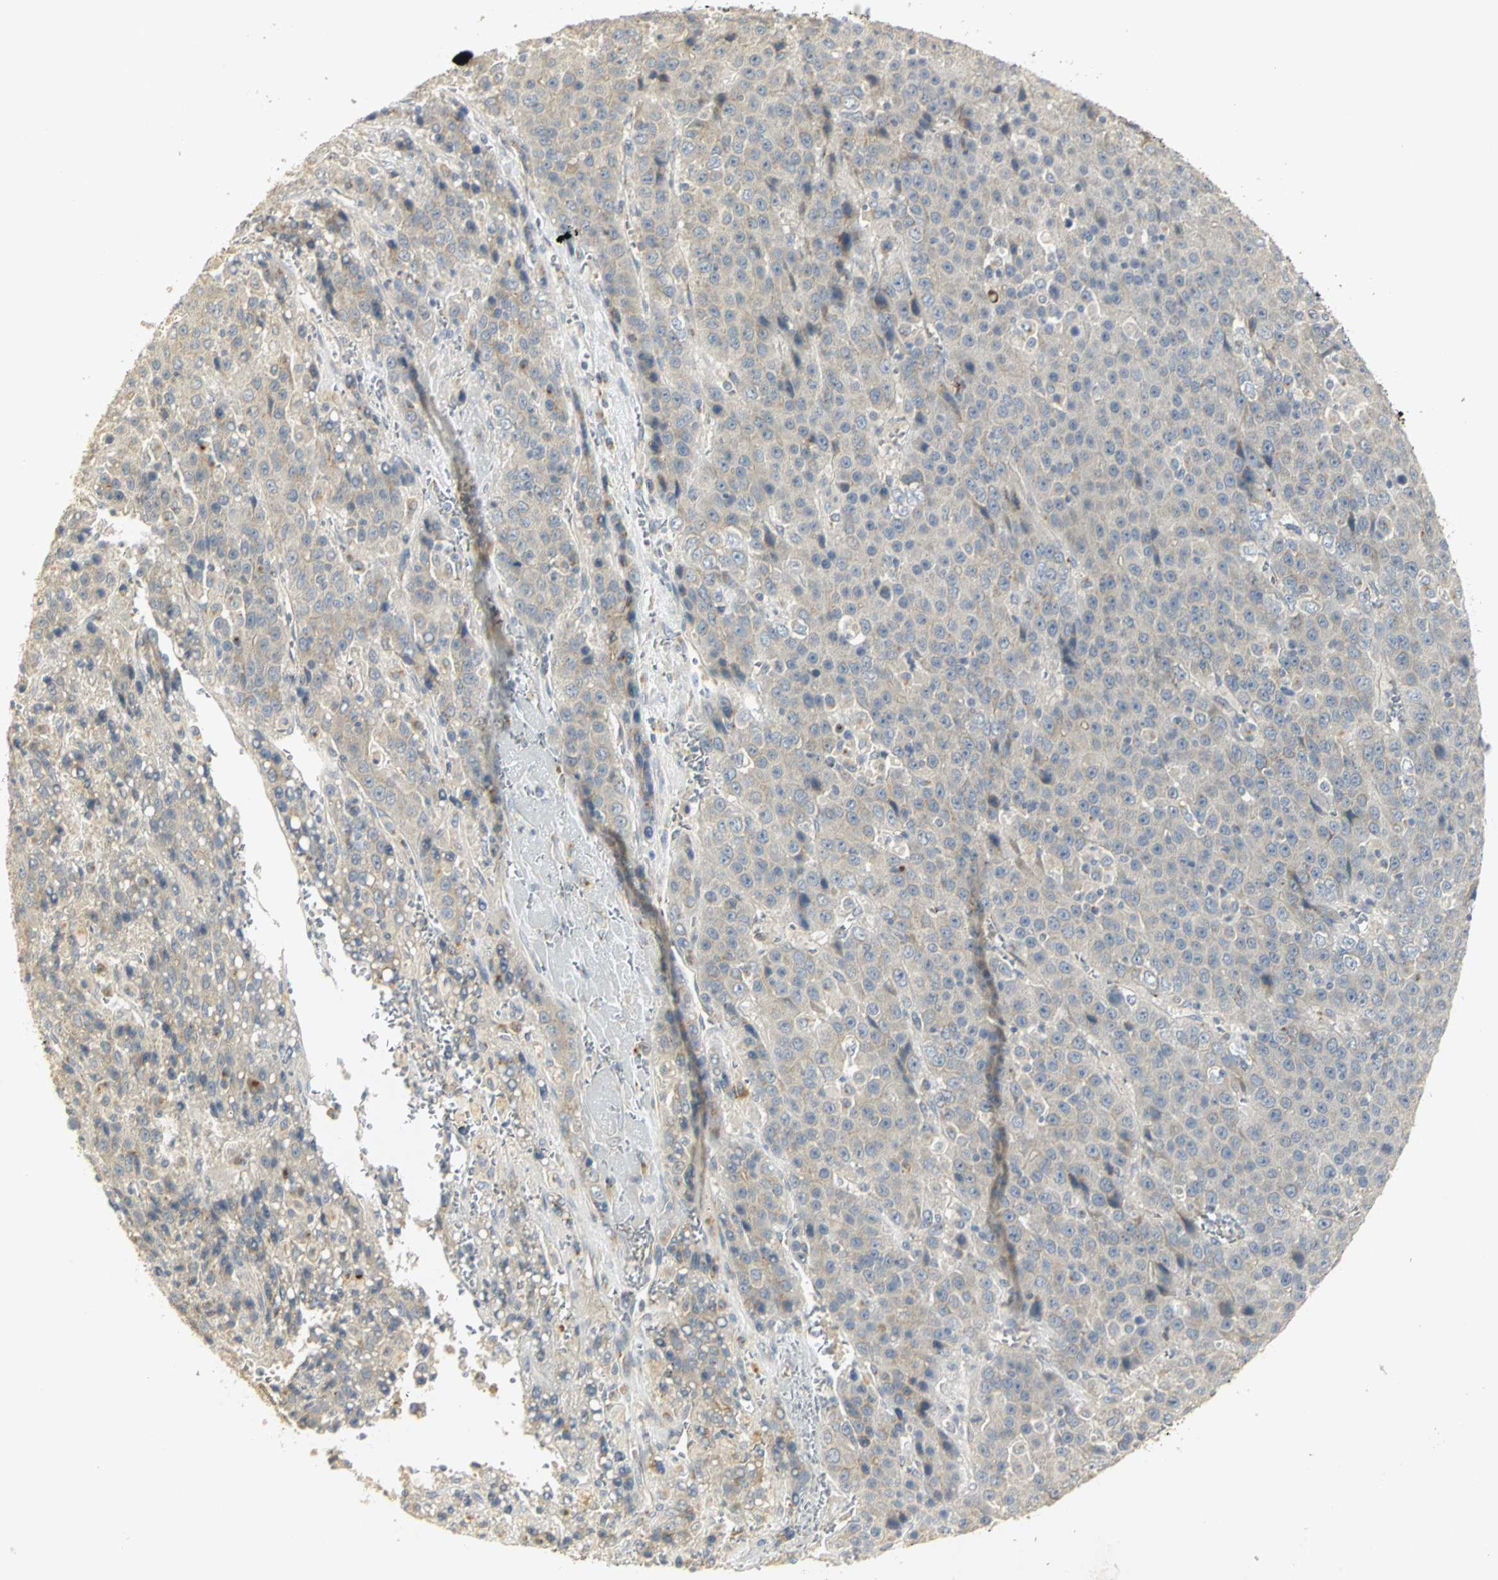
{"staining": {"intensity": "weak", "quantity": "25%-75%", "location": "cytoplasmic/membranous"}, "tissue": "liver cancer", "cell_type": "Tumor cells", "image_type": "cancer", "snomed": [{"axis": "morphology", "description": "Carcinoma, Hepatocellular, NOS"}, {"axis": "topography", "description": "Liver"}], "caption": "Immunohistochemistry (IHC) of liver hepatocellular carcinoma demonstrates low levels of weak cytoplasmic/membranous expression in about 25%-75% of tumor cells.", "gene": "TM9SF2", "patient": {"sex": "female", "age": 53}}